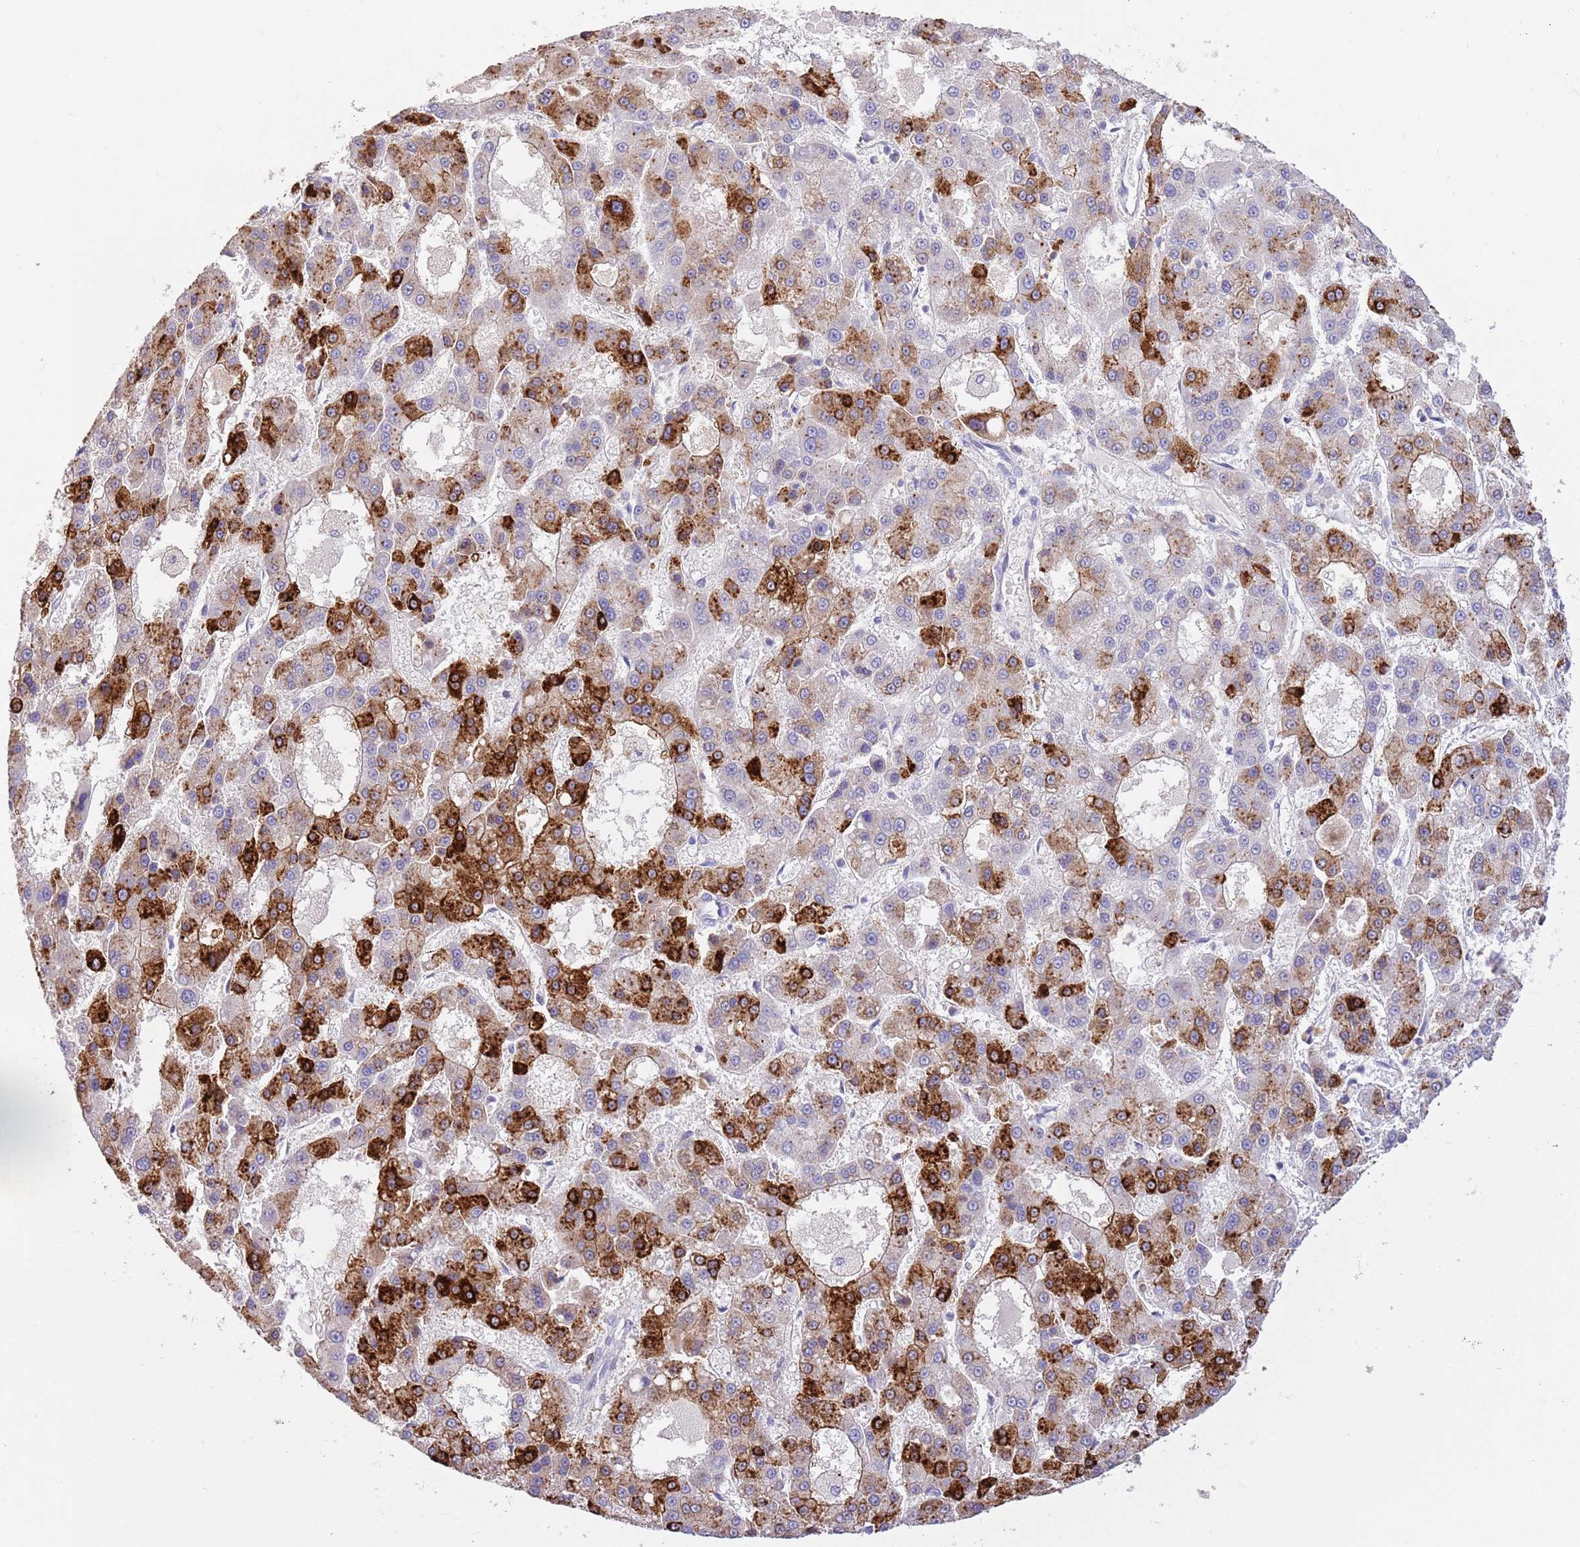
{"staining": {"intensity": "strong", "quantity": "25%-75%", "location": "cytoplasmic/membranous"}, "tissue": "liver cancer", "cell_type": "Tumor cells", "image_type": "cancer", "snomed": [{"axis": "morphology", "description": "Carcinoma, Hepatocellular, NOS"}, {"axis": "topography", "description": "Liver"}], "caption": "Liver hepatocellular carcinoma stained for a protein (brown) shows strong cytoplasmic/membranous positive staining in about 25%-75% of tumor cells.", "gene": "SFTPA1", "patient": {"sex": "male", "age": 70}}